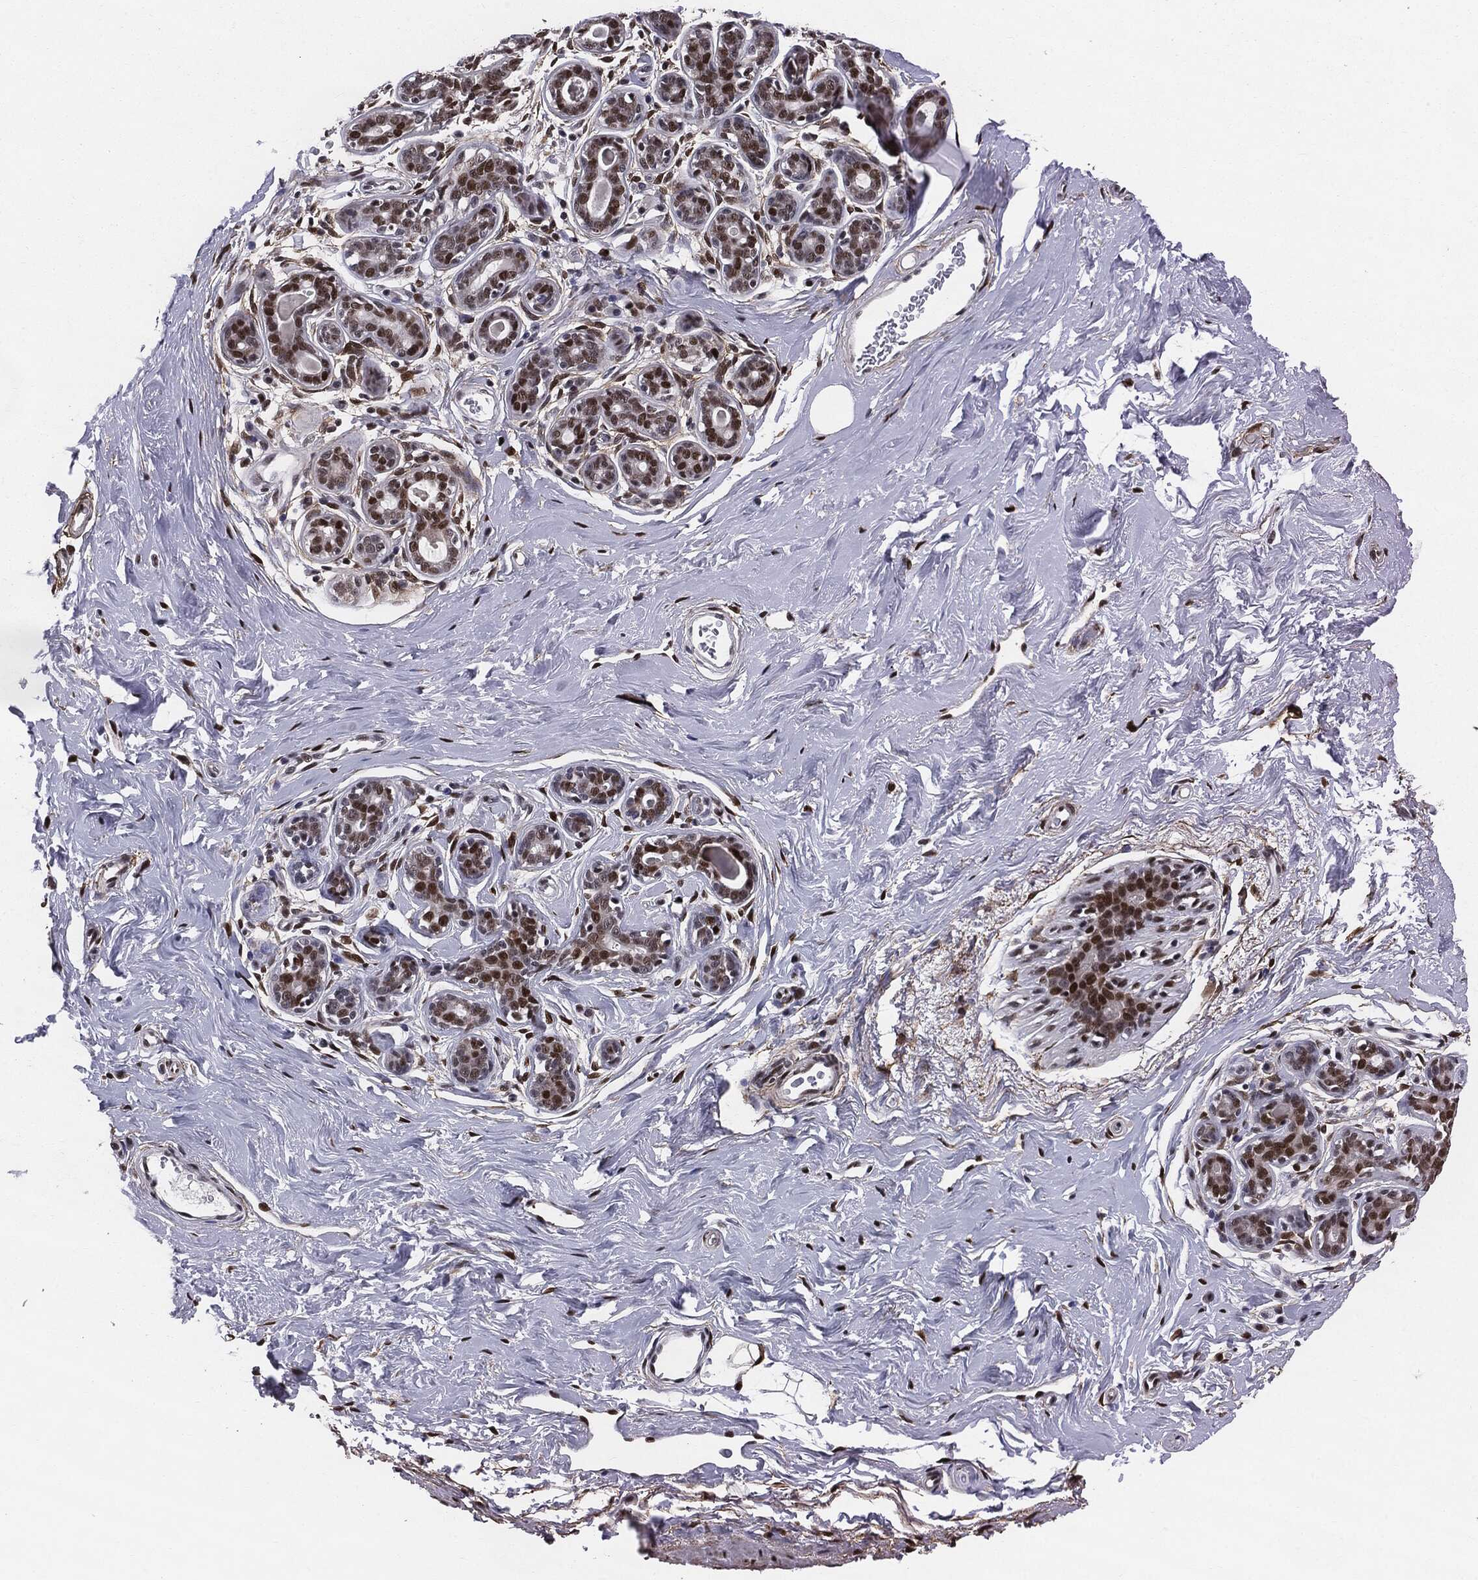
{"staining": {"intensity": "strong", "quantity": ">75%", "location": "nuclear"}, "tissue": "breast", "cell_type": "Adipocytes", "image_type": "normal", "snomed": [{"axis": "morphology", "description": "Normal tissue, NOS"}, {"axis": "topography", "description": "Skin"}, {"axis": "topography", "description": "Breast"}], "caption": "Adipocytes display high levels of strong nuclear expression in approximately >75% of cells in unremarkable human breast. Using DAB (brown) and hematoxylin (blue) stains, captured at high magnification using brightfield microscopy.", "gene": "JUN", "patient": {"sex": "female", "age": 43}}